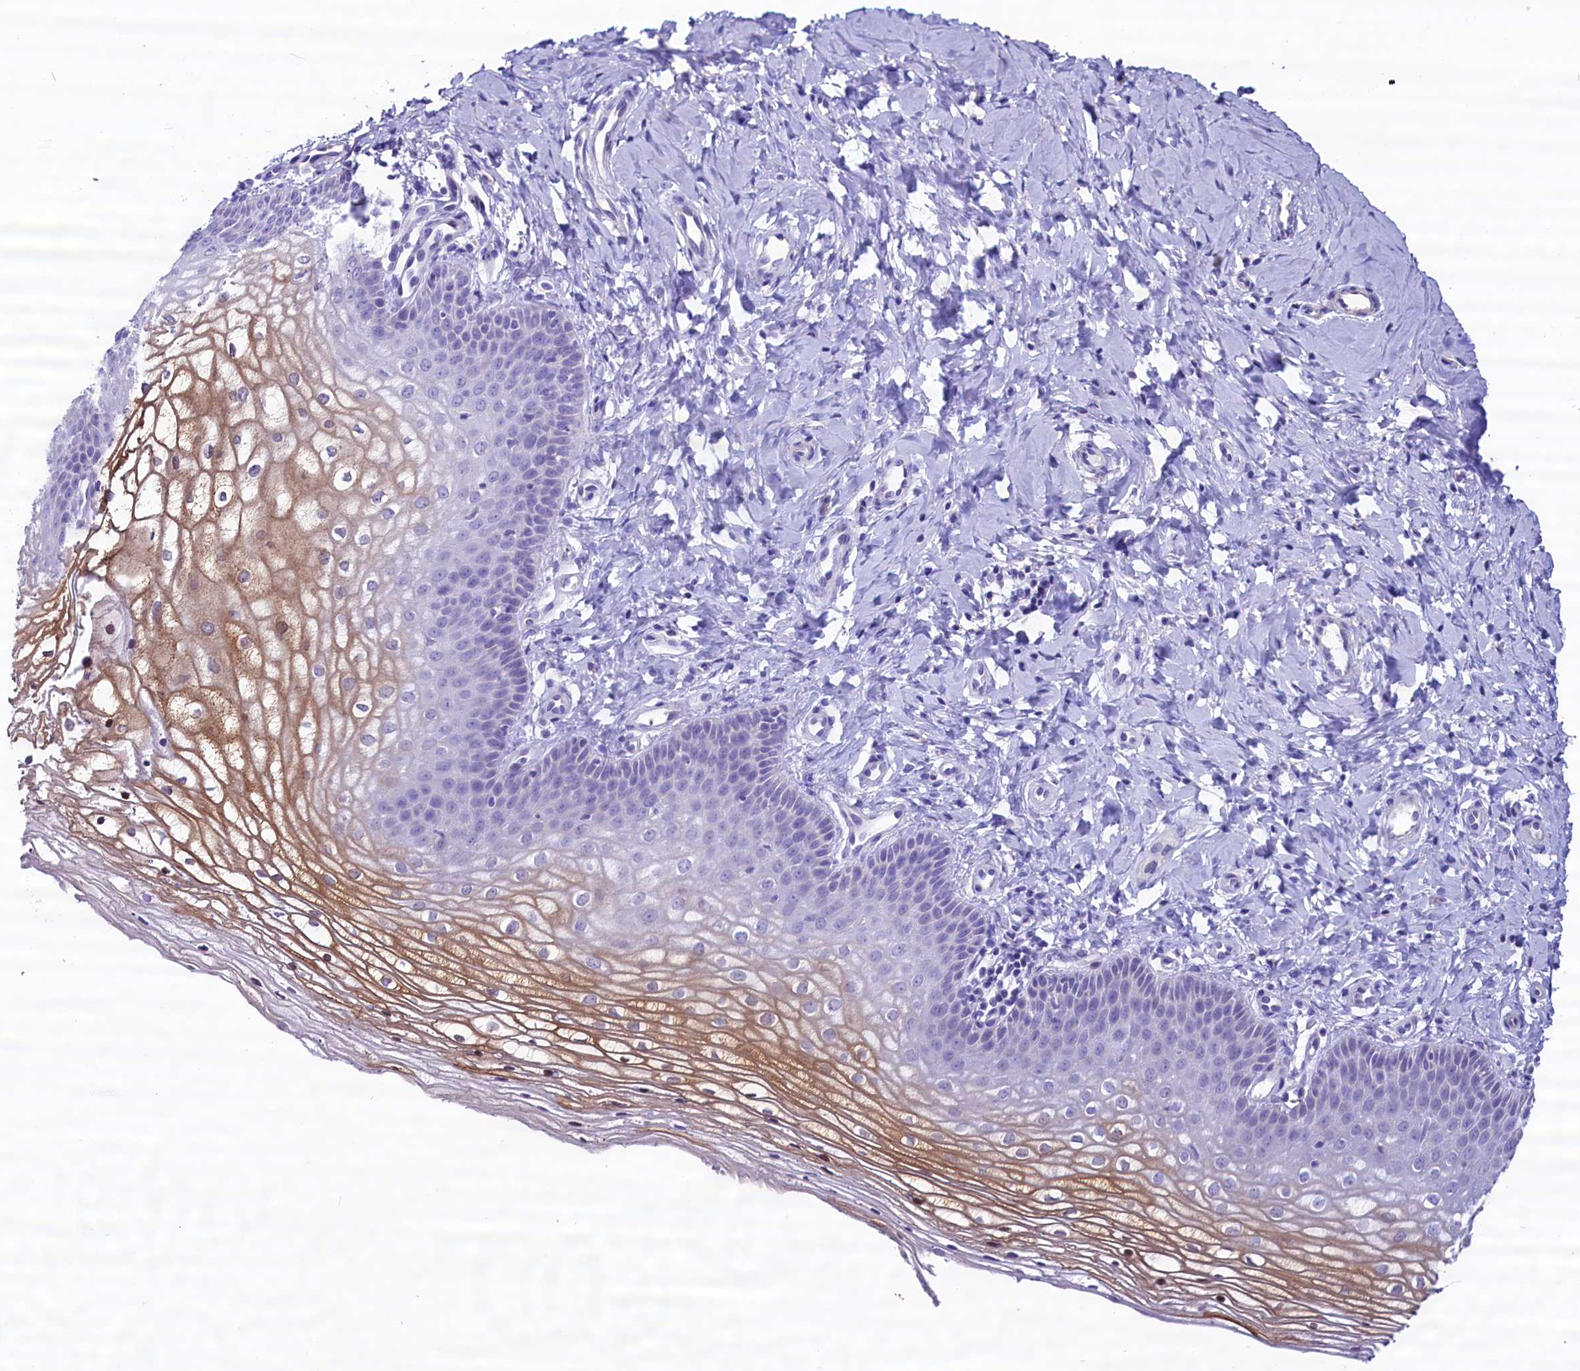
{"staining": {"intensity": "strong", "quantity": "<25%", "location": "cytoplasmic/membranous"}, "tissue": "vagina", "cell_type": "Squamous epithelial cells", "image_type": "normal", "snomed": [{"axis": "morphology", "description": "Normal tissue, NOS"}, {"axis": "topography", "description": "Vagina"}], "caption": "Strong cytoplasmic/membranous staining for a protein is present in about <25% of squamous epithelial cells of unremarkable vagina using immunohistochemistry.", "gene": "SCD5", "patient": {"sex": "female", "age": 68}}